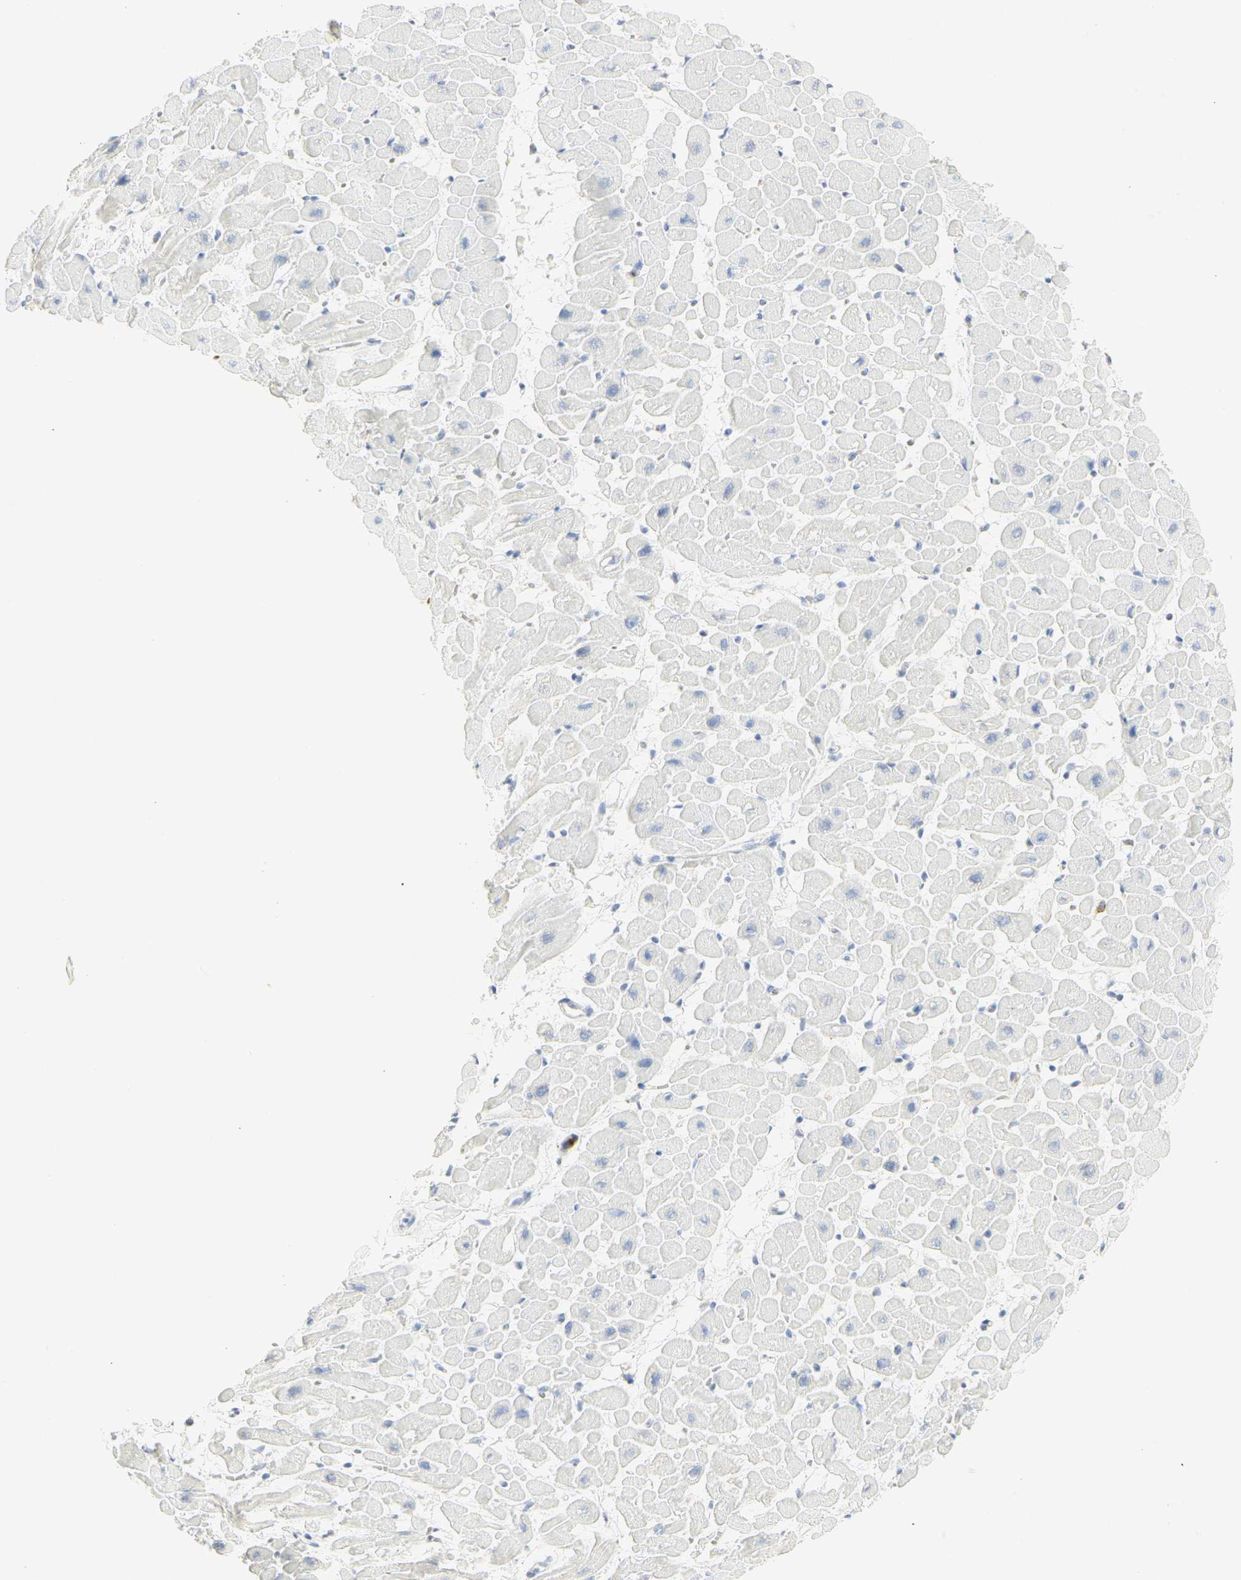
{"staining": {"intensity": "negative", "quantity": "none", "location": "none"}, "tissue": "heart muscle", "cell_type": "Cardiomyocytes", "image_type": "normal", "snomed": [{"axis": "morphology", "description": "Normal tissue, NOS"}, {"axis": "topography", "description": "Heart"}], "caption": "The image demonstrates no significant staining in cardiomyocytes of heart muscle. (Immunohistochemistry (ihc), brightfield microscopy, high magnification).", "gene": "CEACAM5", "patient": {"sex": "male", "age": 45}}